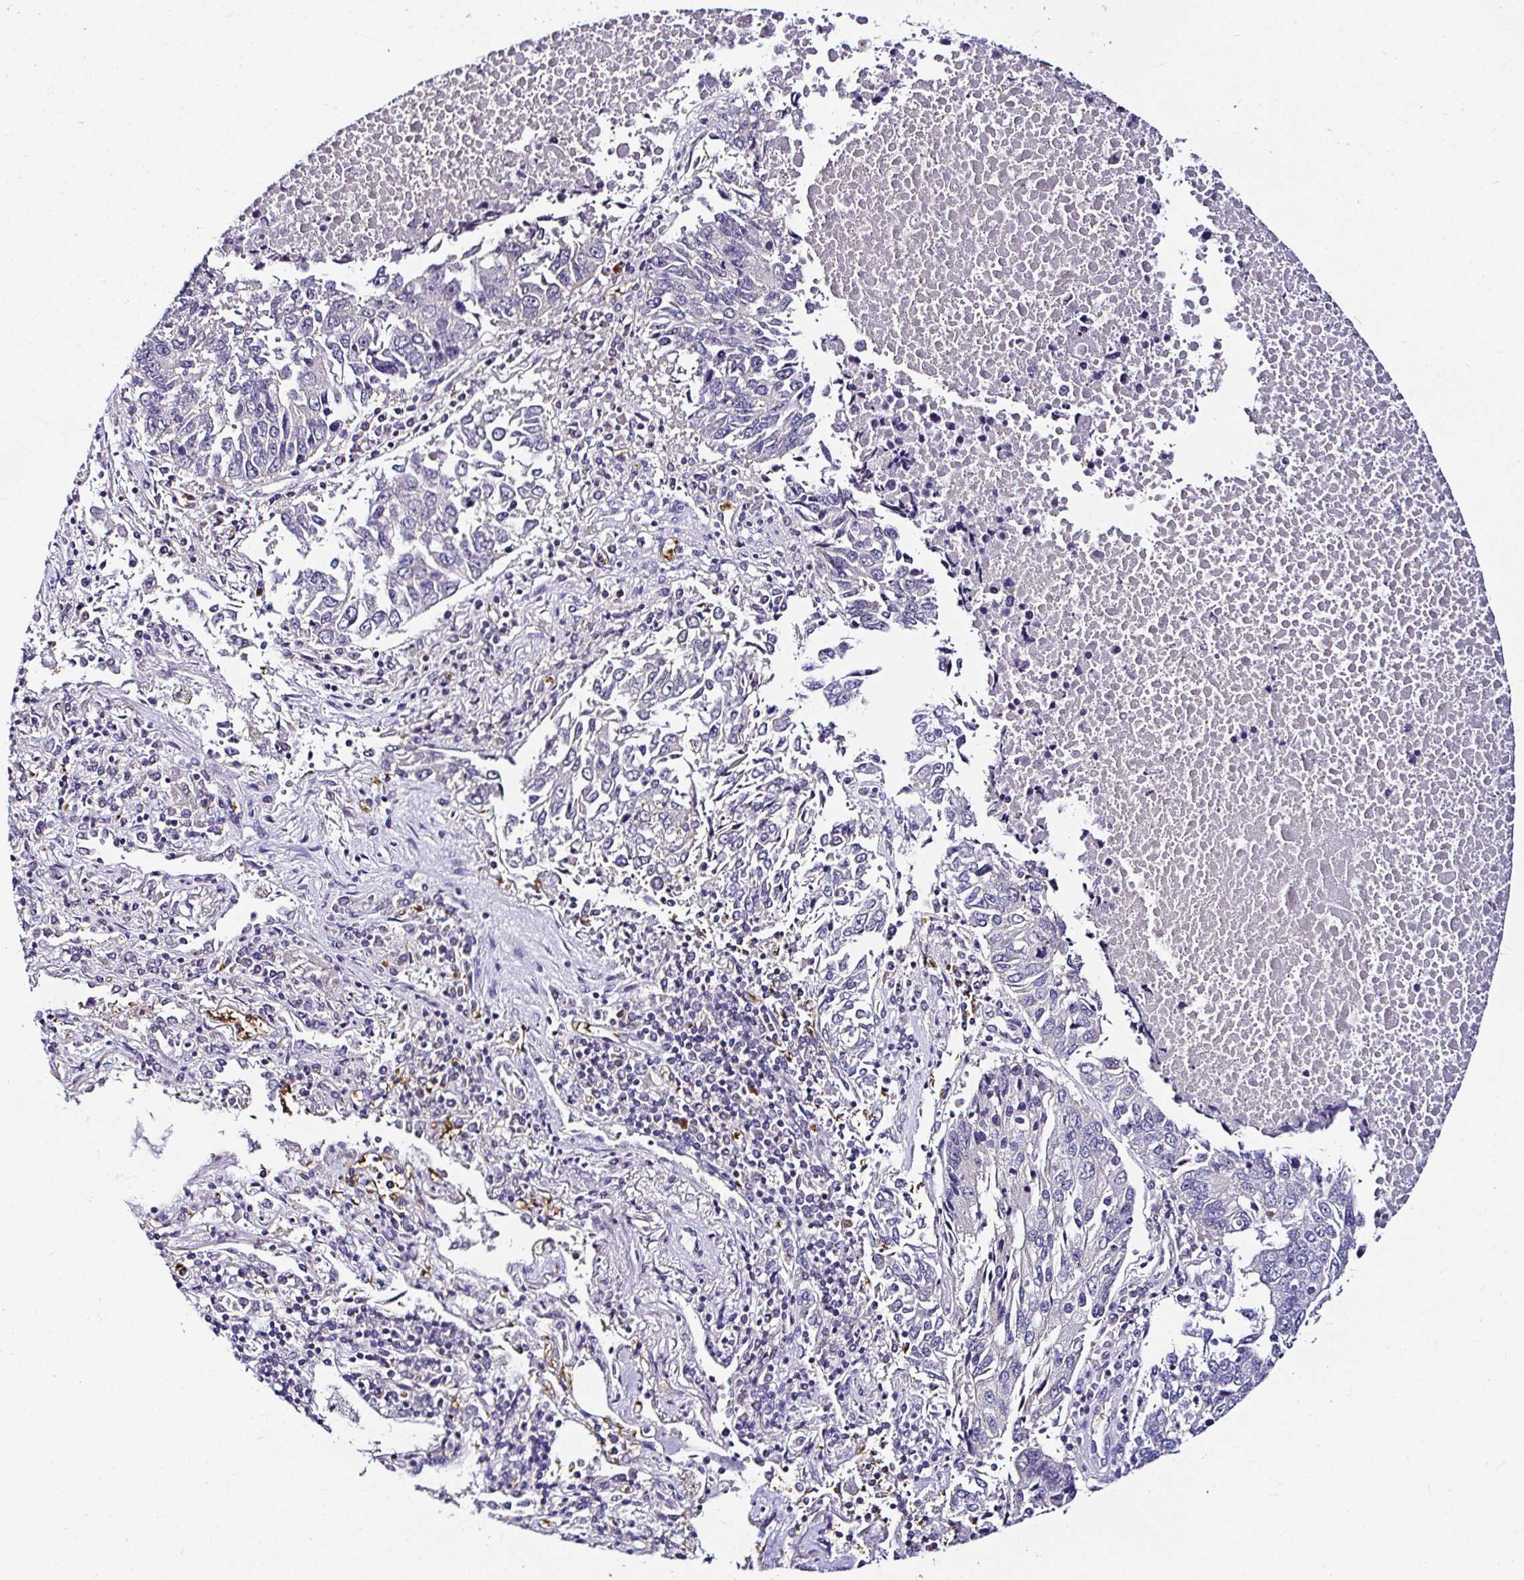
{"staining": {"intensity": "negative", "quantity": "none", "location": "none"}, "tissue": "lung cancer", "cell_type": "Tumor cells", "image_type": "cancer", "snomed": [{"axis": "morphology", "description": "Squamous cell carcinoma, NOS"}, {"axis": "topography", "description": "Lung"}], "caption": "There is no significant positivity in tumor cells of lung squamous cell carcinoma. (Stains: DAB (3,3'-diaminobenzidine) immunohistochemistry with hematoxylin counter stain, Microscopy: brightfield microscopy at high magnification).", "gene": "DEPDC5", "patient": {"sex": "female", "age": 66}}